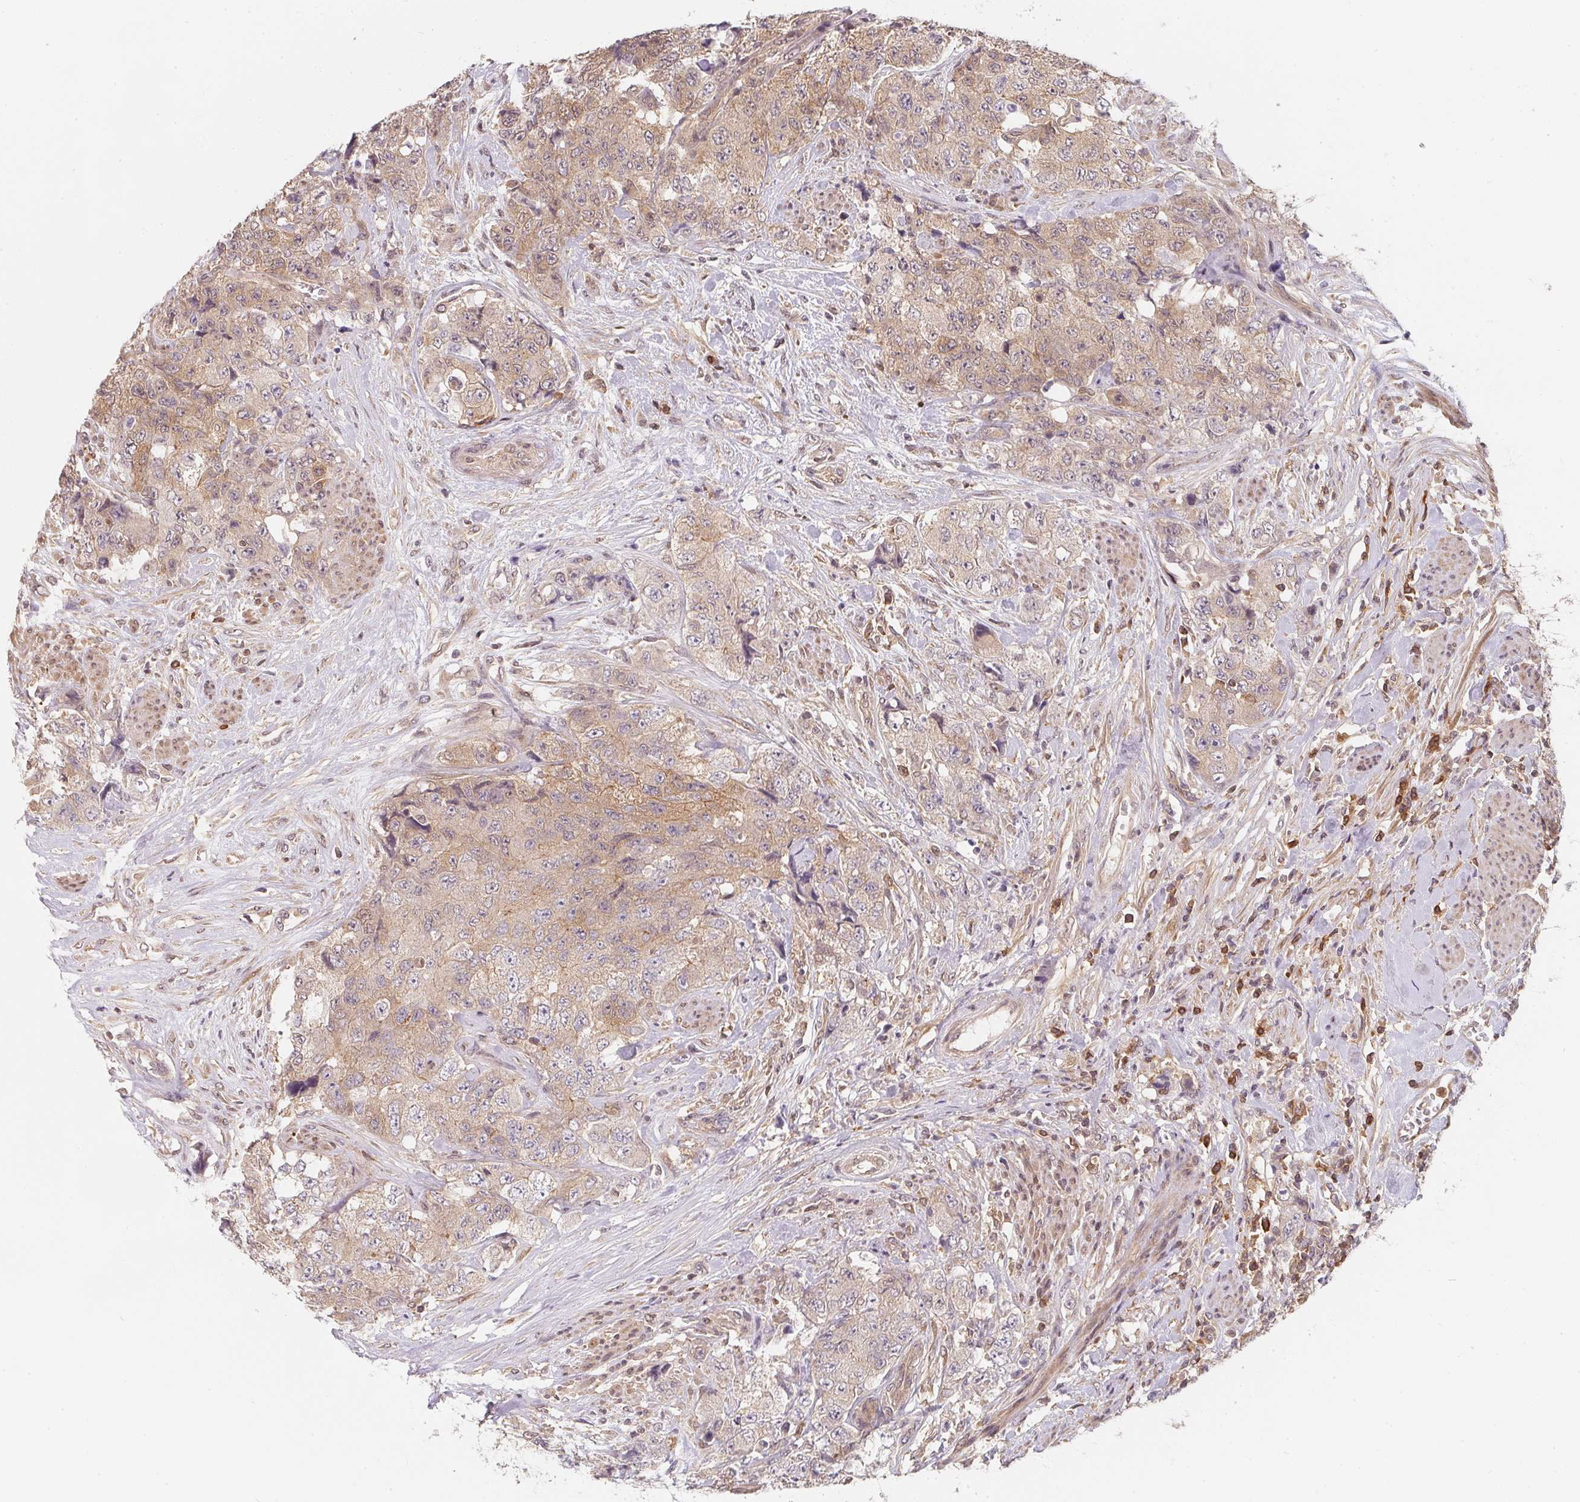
{"staining": {"intensity": "weak", "quantity": ">75%", "location": "cytoplasmic/membranous"}, "tissue": "urothelial cancer", "cell_type": "Tumor cells", "image_type": "cancer", "snomed": [{"axis": "morphology", "description": "Urothelial carcinoma, High grade"}, {"axis": "topography", "description": "Urinary bladder"}], "caption": "Protein expression analysis of human urothelial cancer reveals weak cytoplasmic/membranous positivity in about >75% of tumor cells.", "gene": "ANKRD13A", "patient": {"sex": "female", "age": 78}}